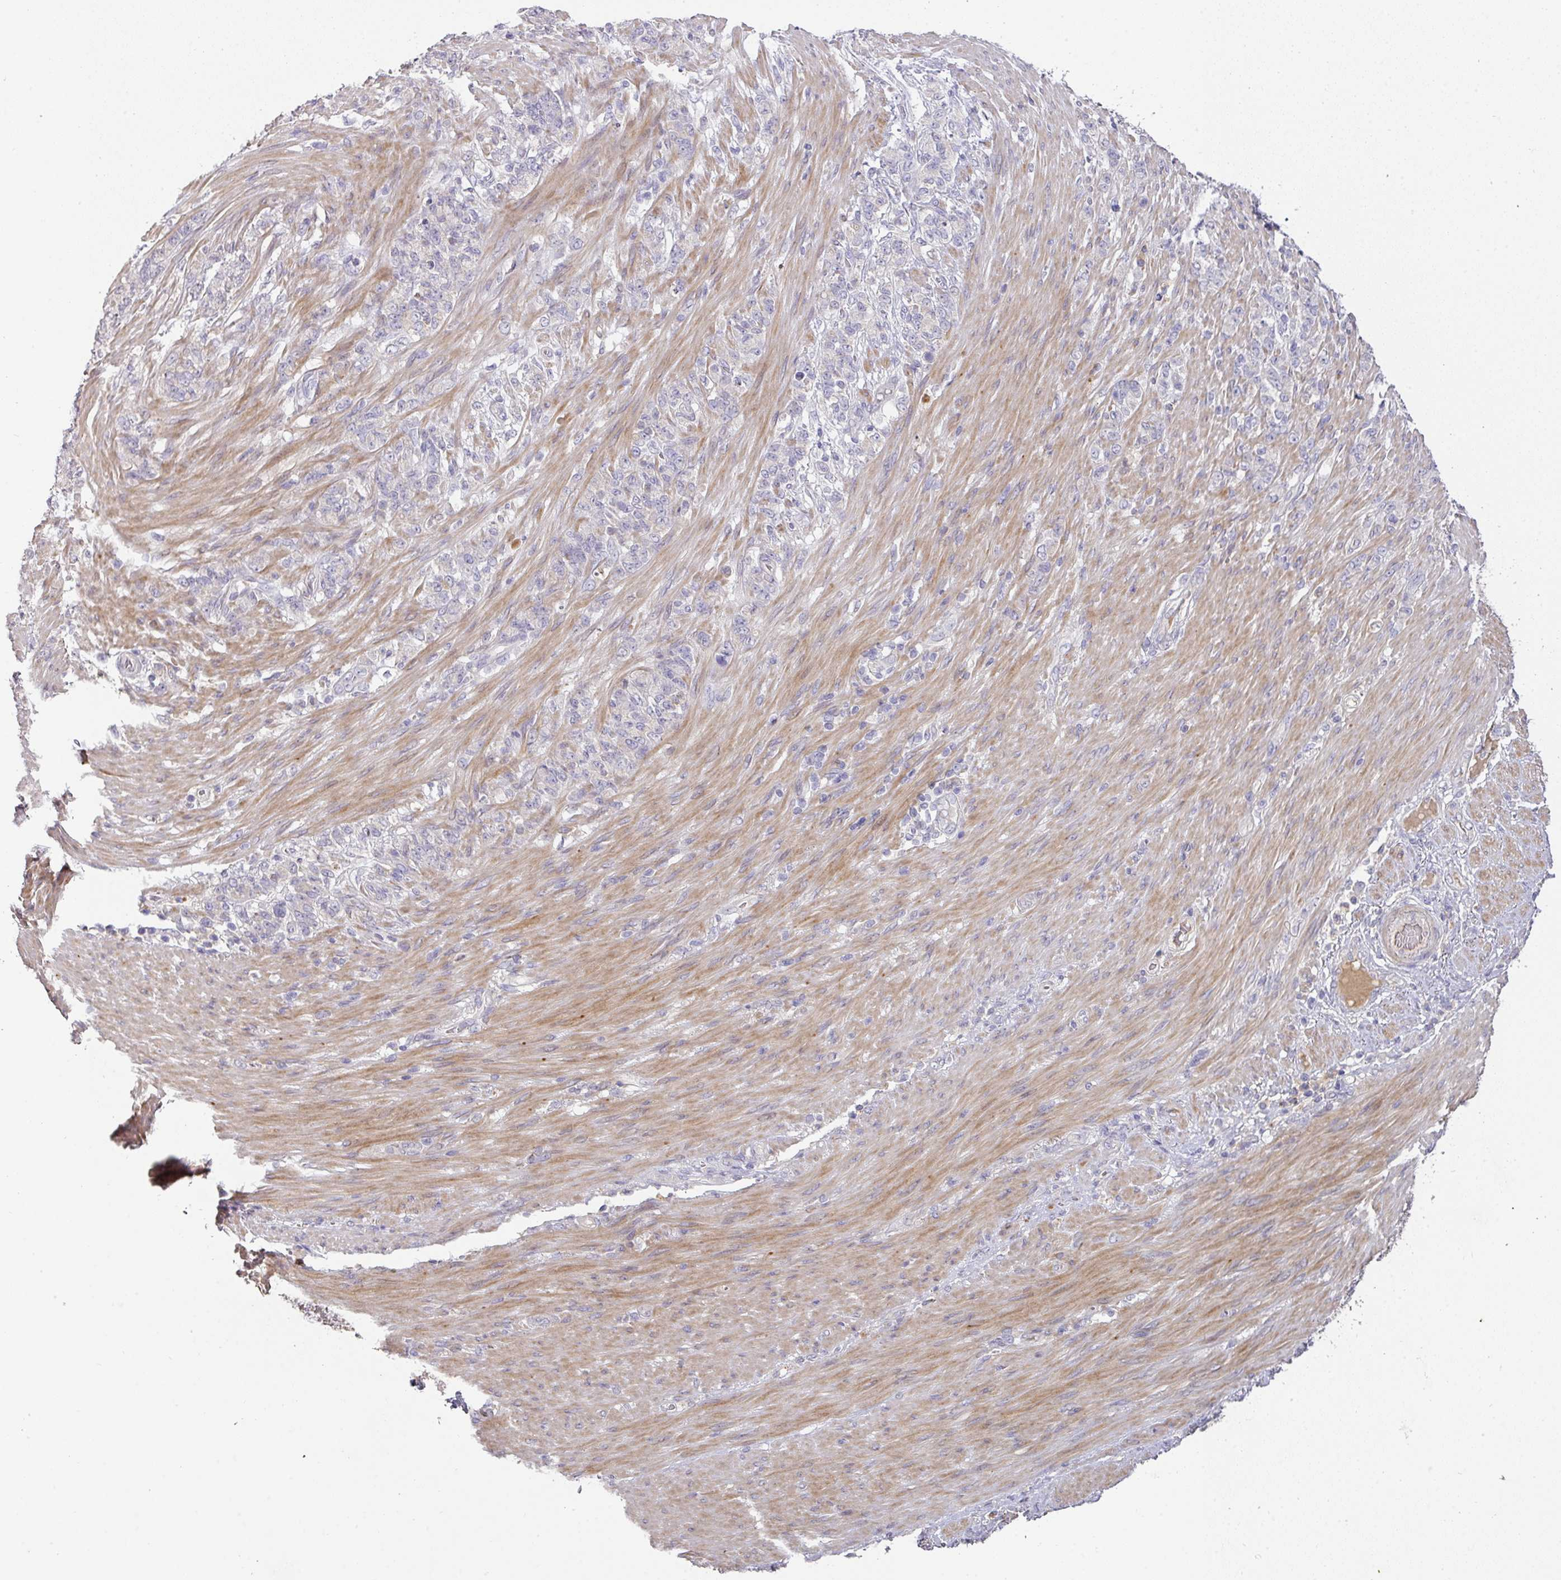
{"staining": {"intensity": "negative", "quantity": "none", "location": "none"}, "tissue": "stomach cancer", "cell_type": "Tumor cells", "image_type": "cancer", "snomed": [{"axis": "morphology", "description": "Adenocarcinoma, NOS"}, {"axis": "topography", "description": "Stomach"}], "caption": "Stomach cancer (adenocarcinoma) was stained to show a protein in brown. There is no significant positivity in tumor cells.", "gene": "ZNF266", "patient": {"sex": "female", "age": 79}}